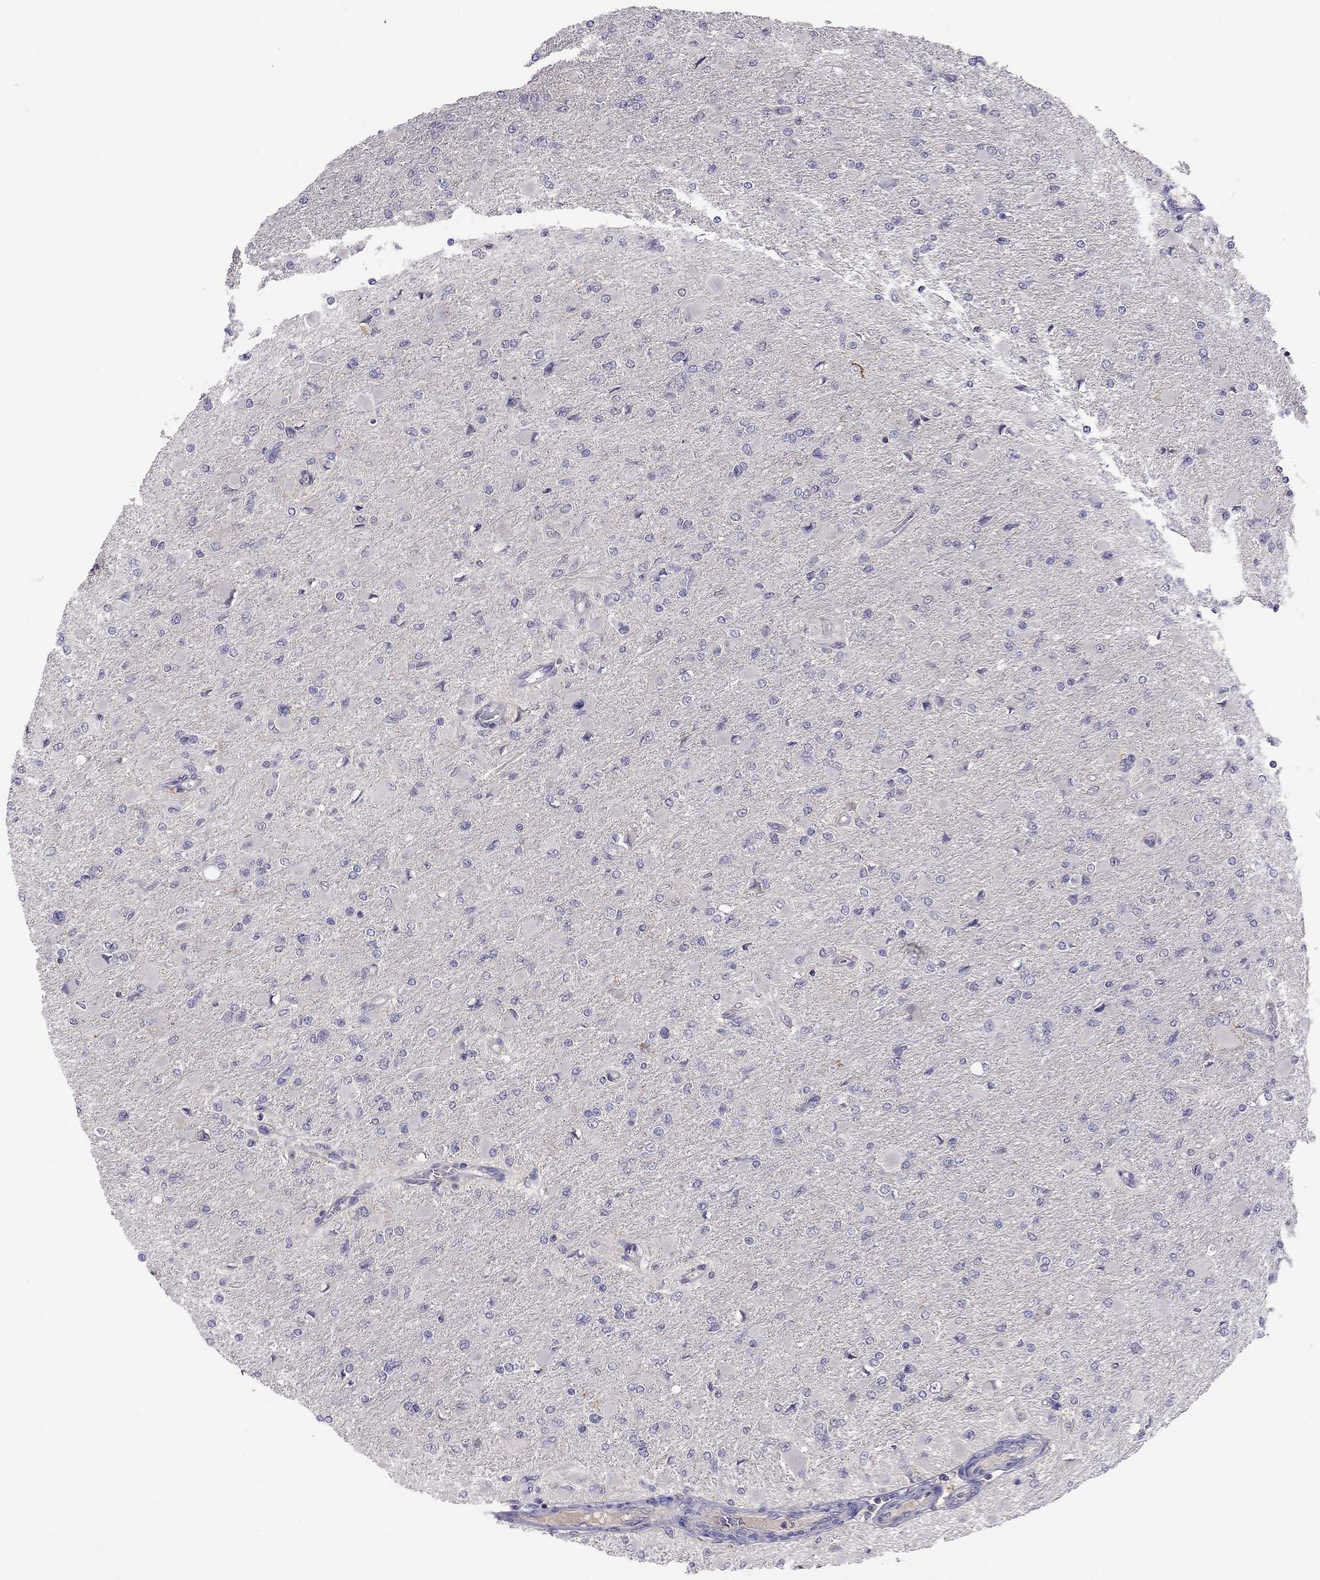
{"staining": {"intensity": "negative", "quantity": "none", "location": "none"}, "tissue": "glioma", "cell_type": "Tumor cells", "image_type": "cancer", "snomed": [{"axis": "morphology", "description": "Glioma, malignant, High grade"}, {"axis": "topography", "description": "Cerebral cortex"}], "caption": "Tumor cells are negative for protein expression in human malignant glioma (high-grade).", "gene": "RTP5", "patient": {"sex": "female", "age": 36}}